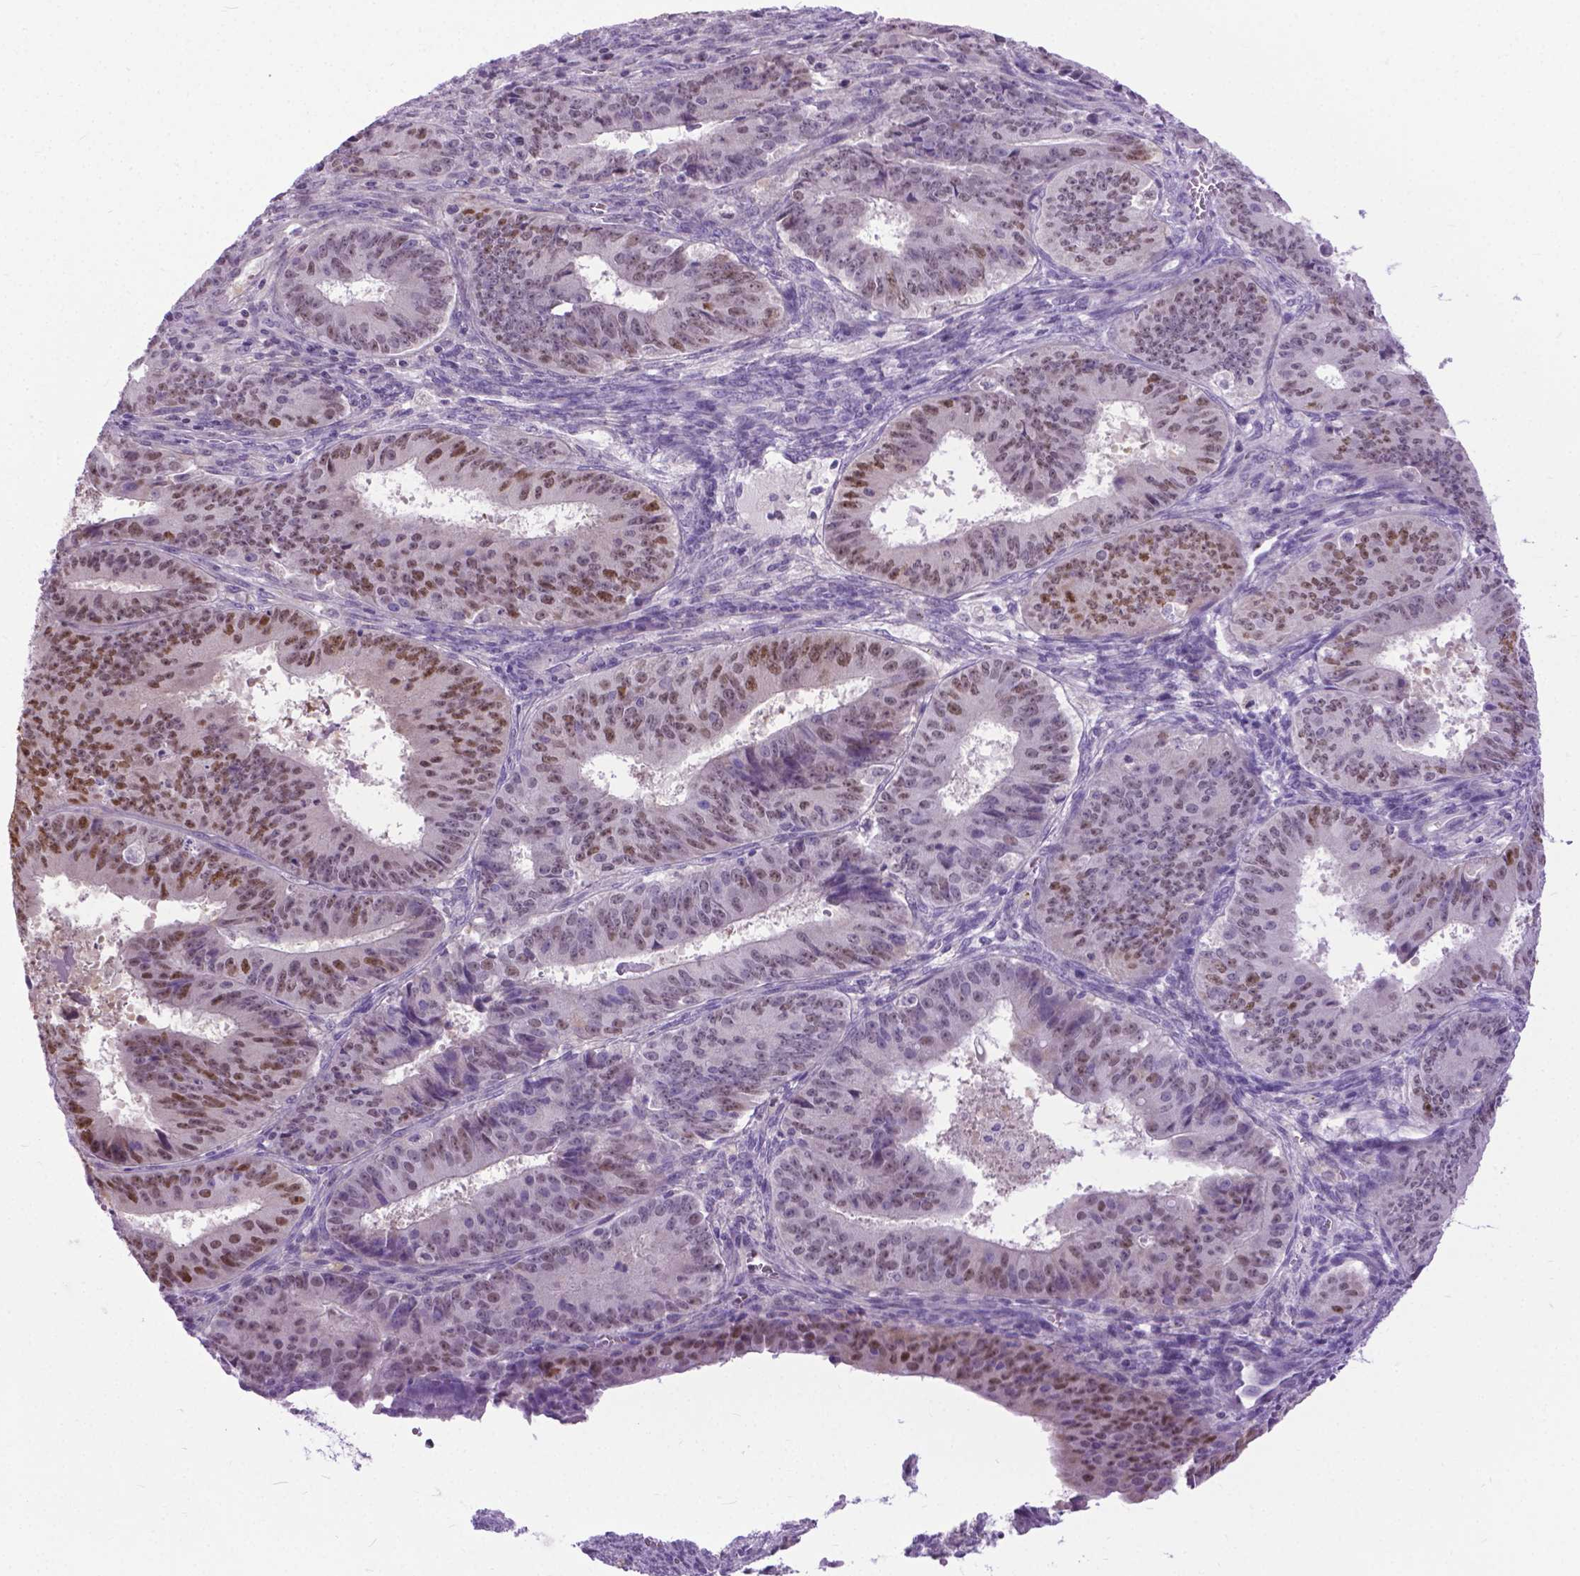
{"staining": {"intensity": "moderate", "quantity": ">75%", "location": "cytoplasmic/membranous"}, "tissue": "ovarian cancer", "cell_type": "Tumor cells", "image_type": "cancer", "snomed": [{"axis": "morphology", "description": "Carcinoma, endometroid"}, {"axis": "topography", "description": "Ovary"}], "caption": "A photomicrograph showing moderate cytoplasmic/membranous staining in approximately >75% of tumor cells in endometroid carcinoma (ovarian), as visualized by brown immunohistochemical staining.", "gene": "APCDD1L", "patient": {"sex": "female", "age": 42}}